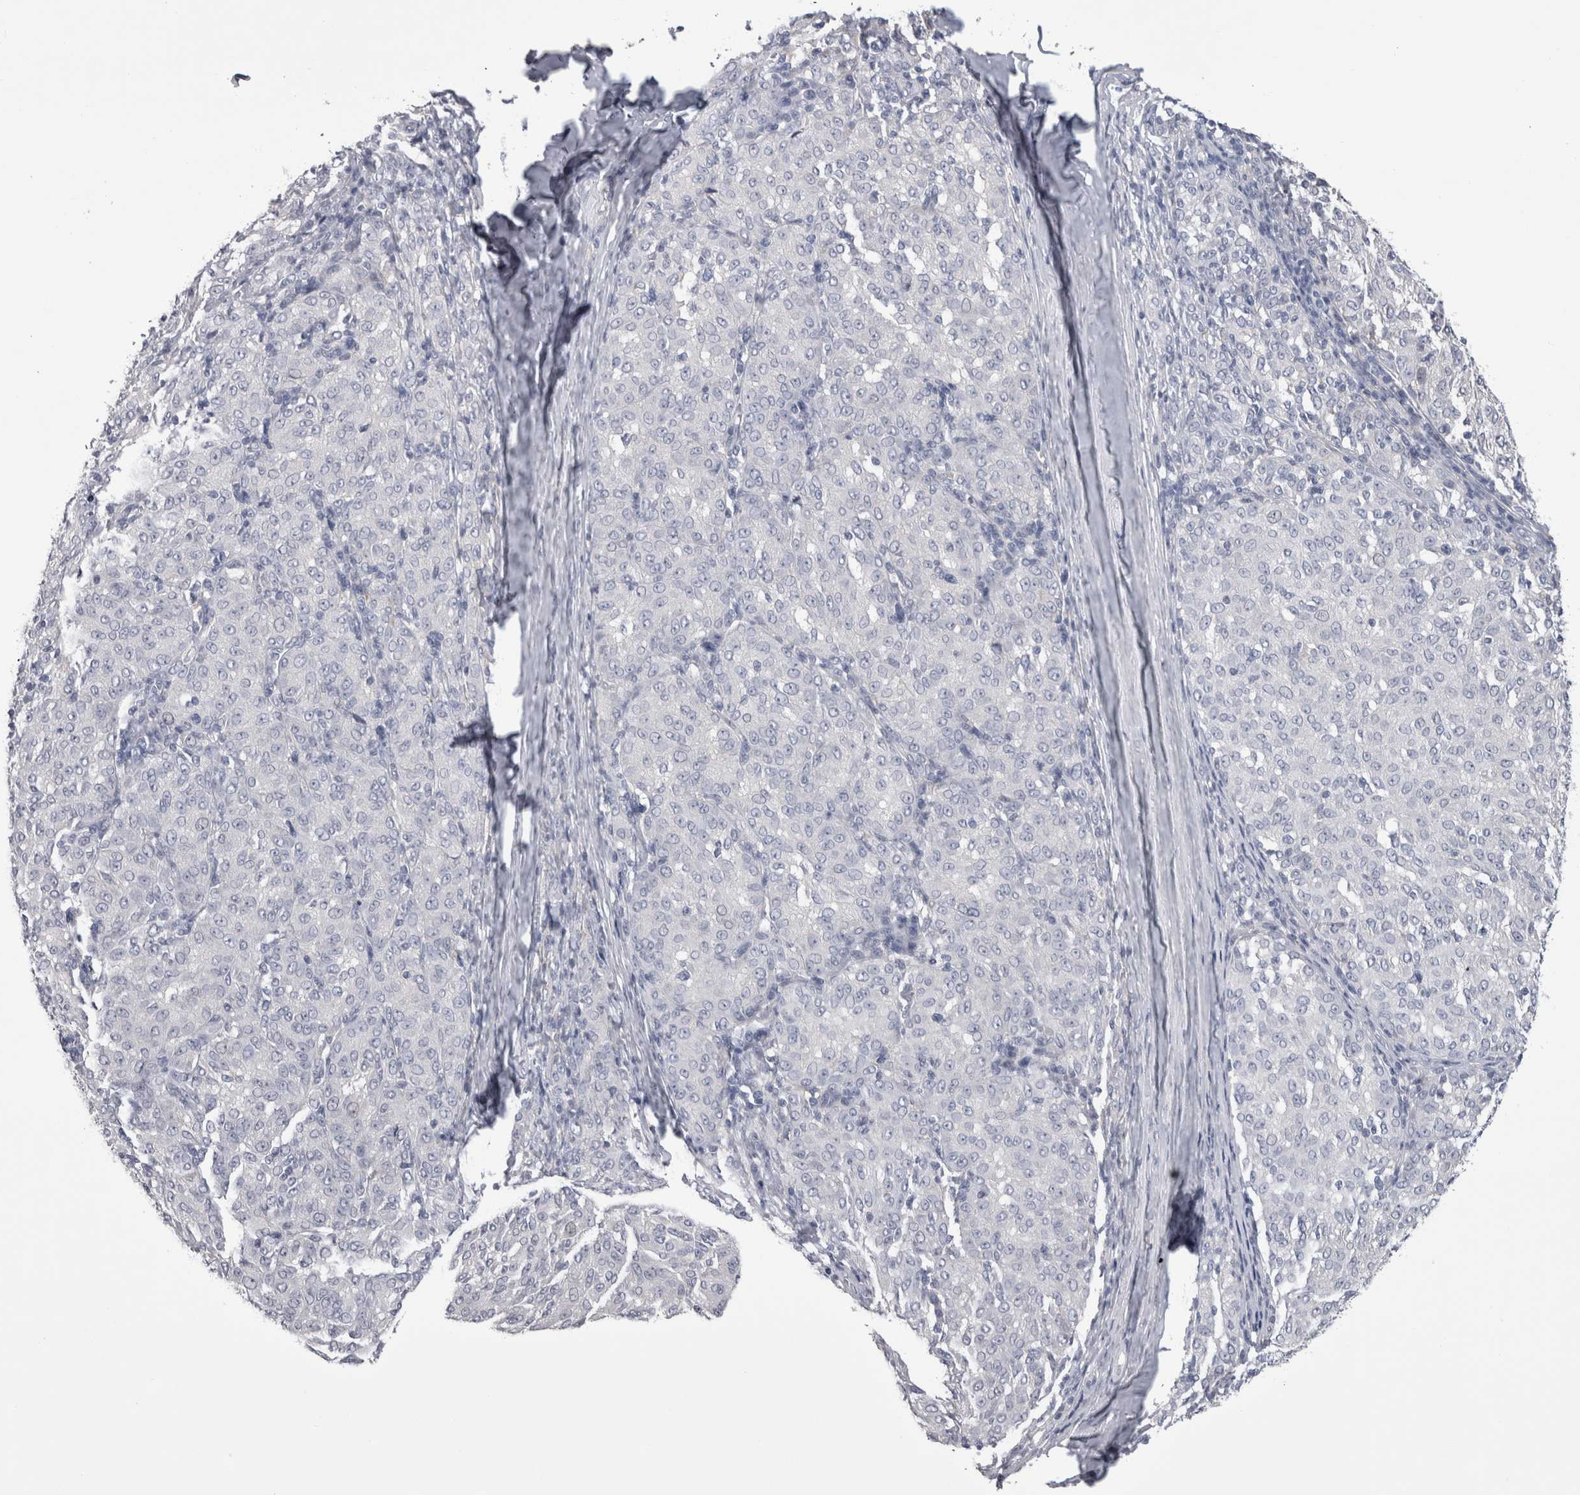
{"staining": {"intensity": "negative", "quantity": "none", "location": "none"}, "tissue": "melanoma", "cell_type": "Tumor cells", "image_type": "cancer", "snomed": [{"axis": "morphology", "description": "Malignant melanoma, NOS"}, {"axis": "topography", "description": "Skin"}], "caption": "A histopathology image of melanoma stained for a protein reveals no brown staining in tumor cells.", "gene": "AFMID", "patient": {"sex": "female", "age": 72}}